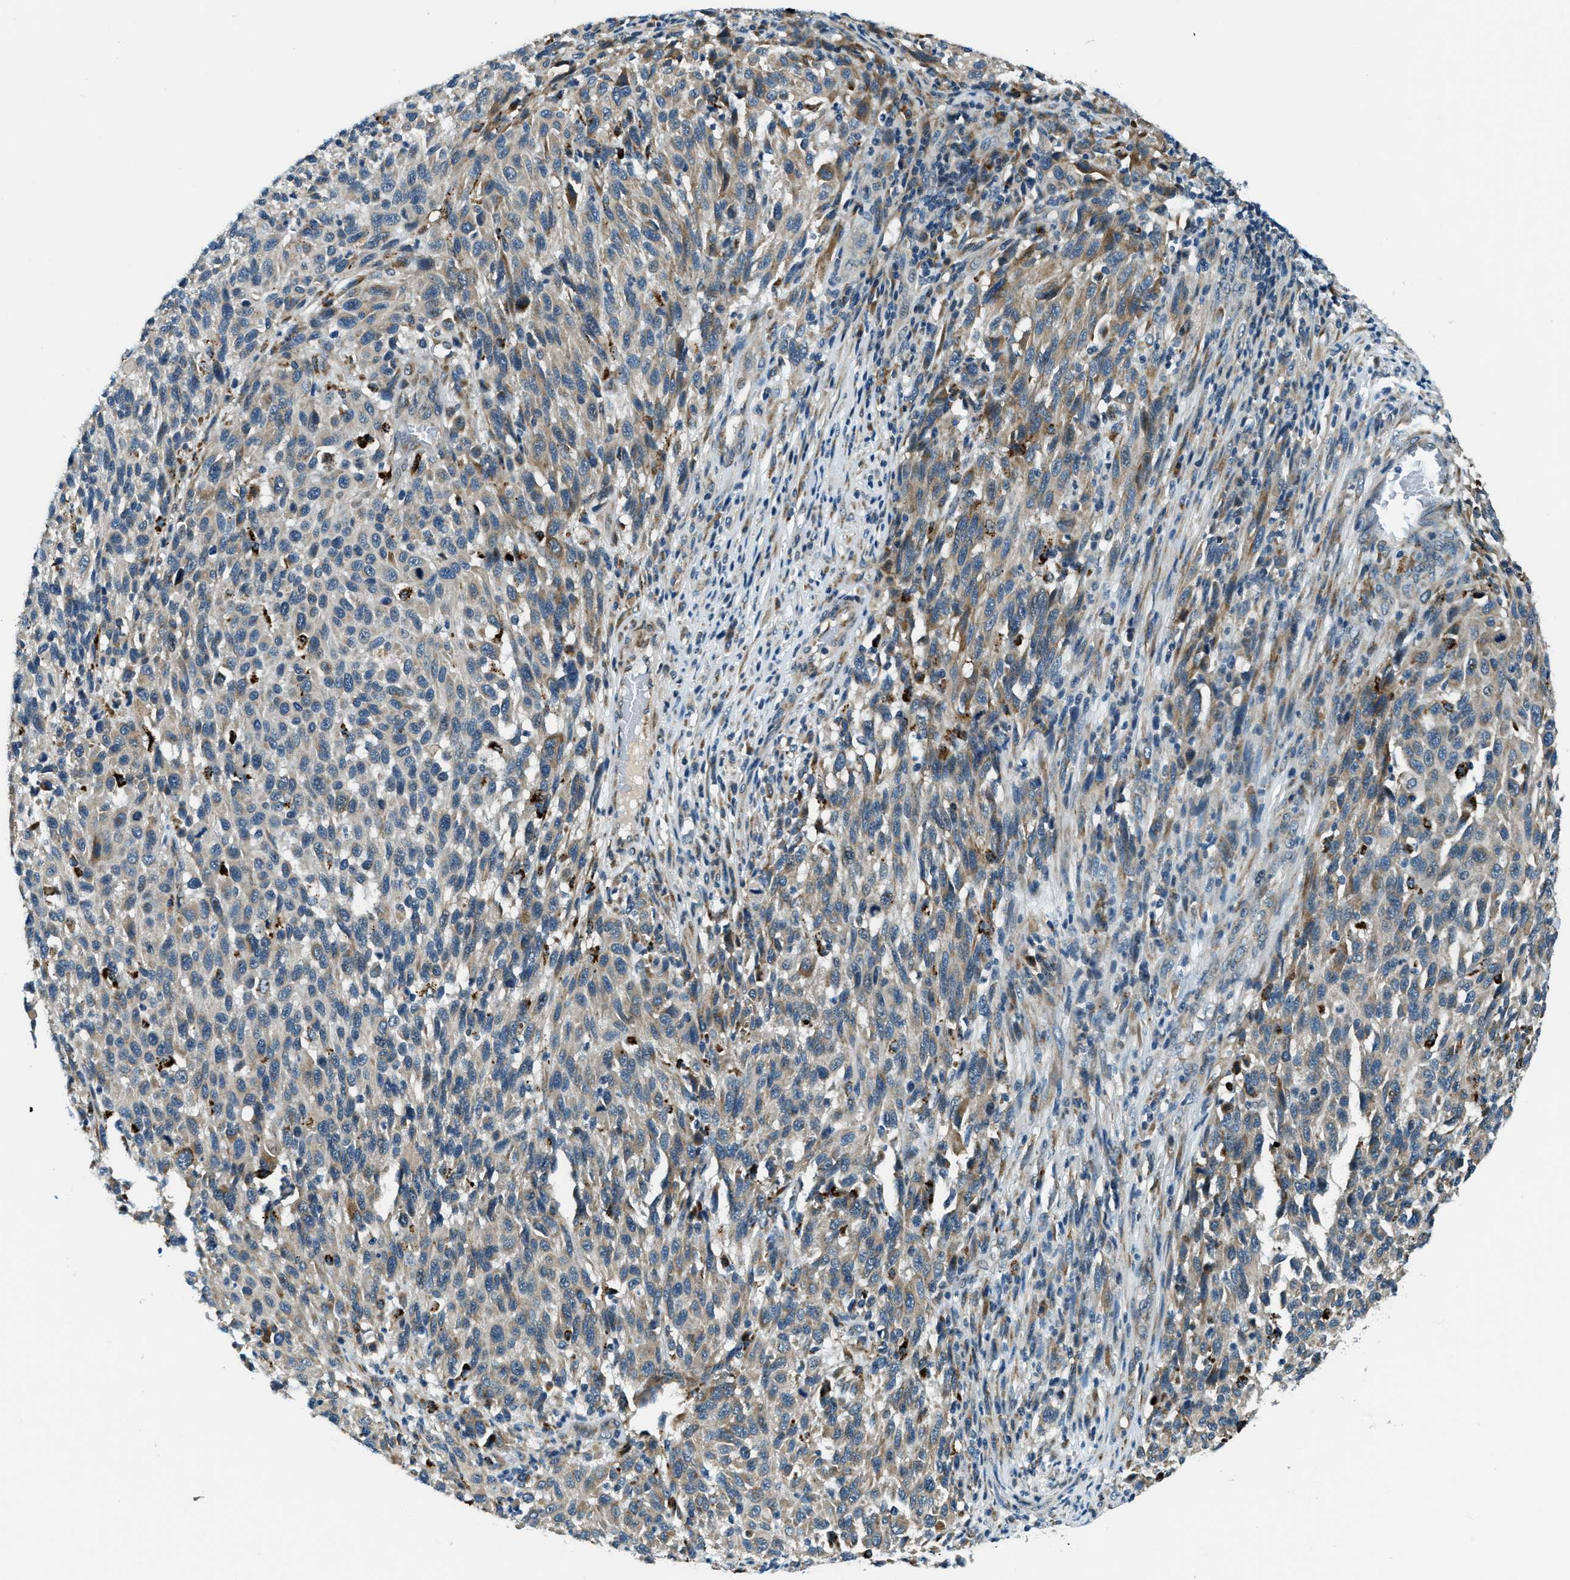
{"staining": {"intensity": "weak", "quantity": "<25%", "location": "cytoplasmic/membranous"}, "tissue": "melanoma", "cell_type": "Tumor cells", "image_type": "cancer", "snomed": [{"axis": "morphology", "description": "Malignant melanoma, Metastatic site"}, {"axis": "topography", "description": "Lymph node"}], "caption": "Immunohistochemistry (IHC) of melanoma displays no positivity in tumor cells.", "gene": "GINM1", "patient": {"sex": "male", "age": 61}}